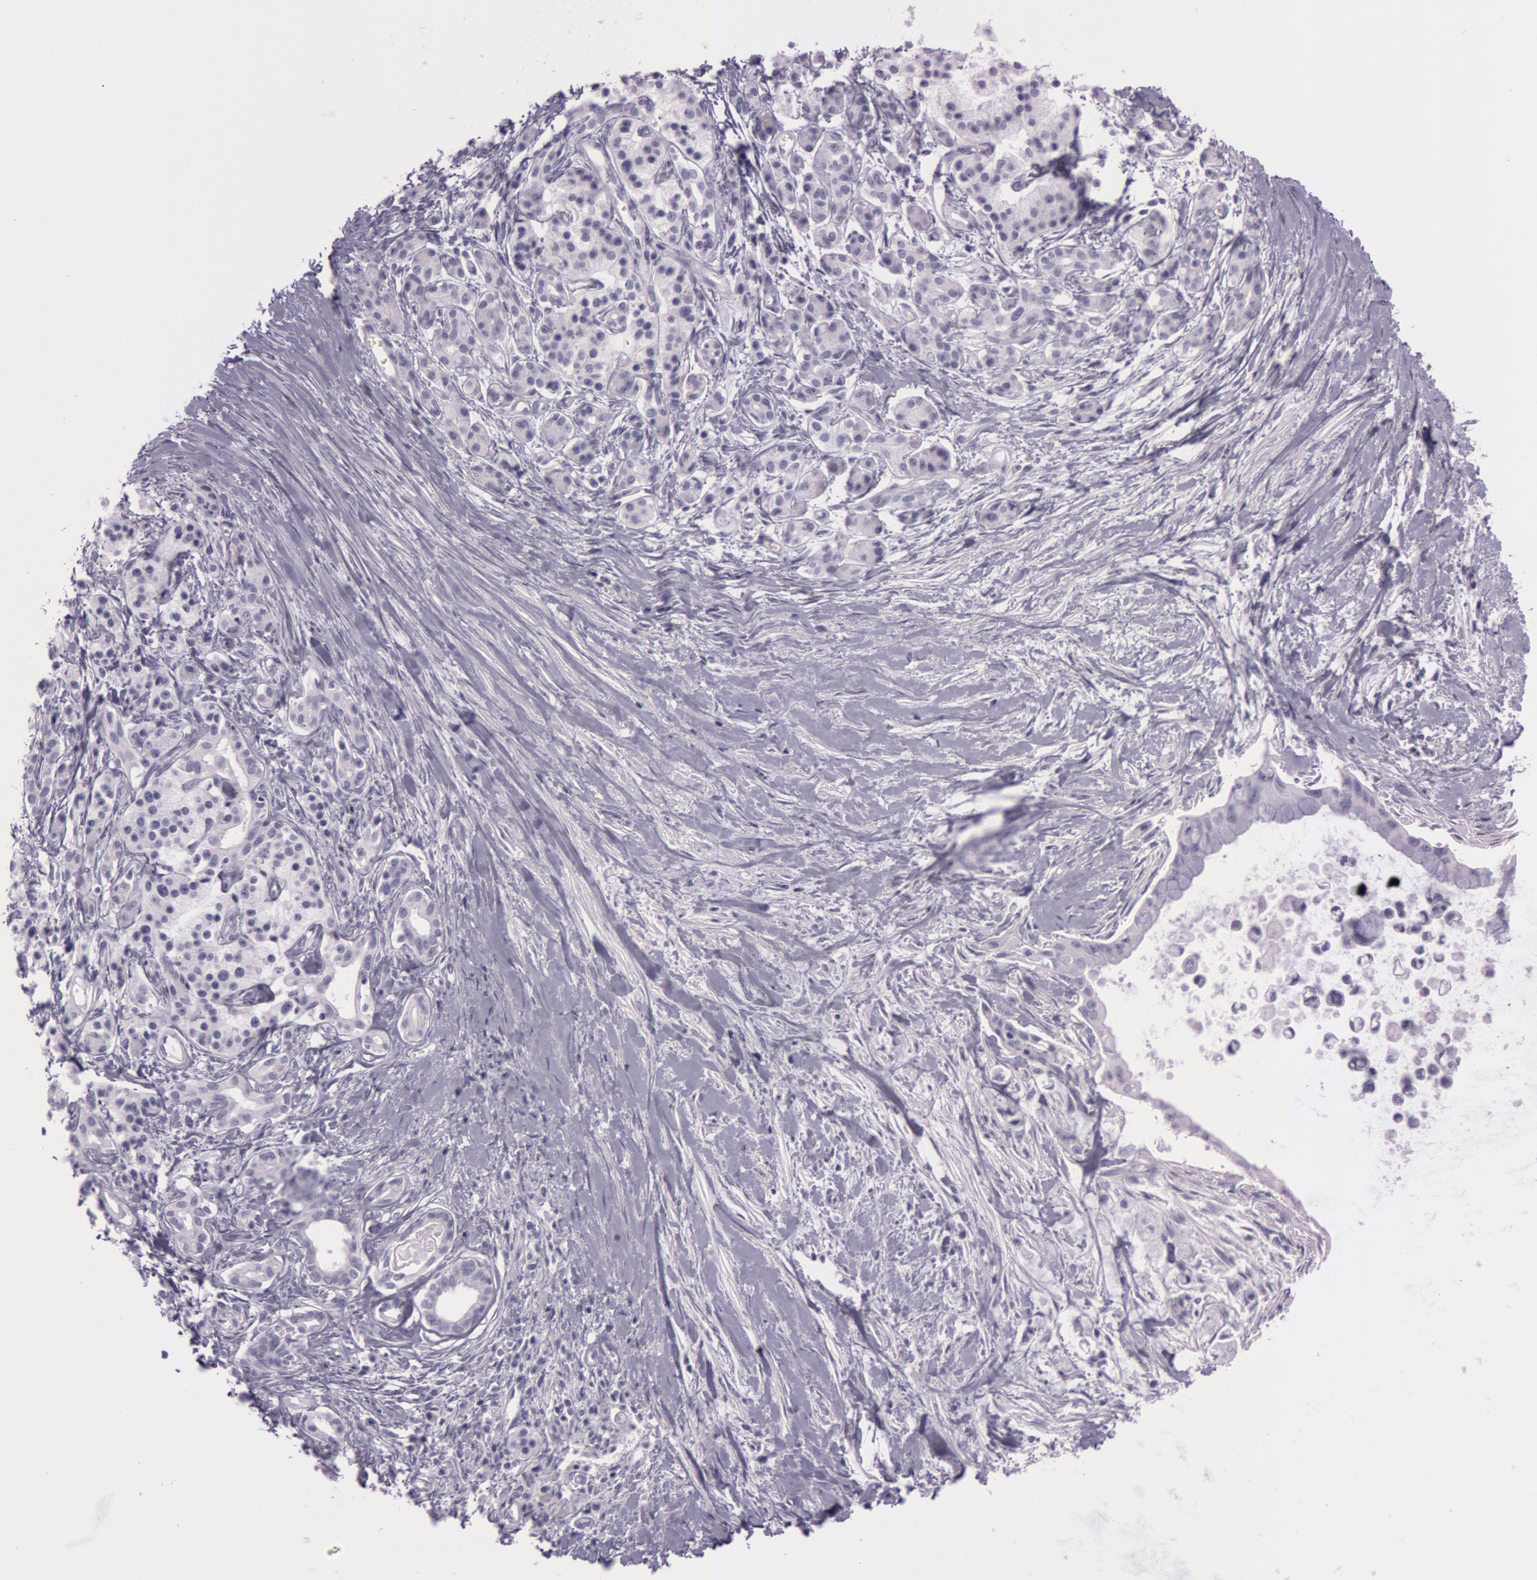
{"staining": {"intensity": "negative", "quantity": "none", "location": "none"}, "tissue": "pancreatic cancer", "cell_type": "Tumor cells", "image_type": "cancer", "snomed": [{"axis": "morphology", "description": "Adenocarcinoma, NOS"}, {"axis": "topography", "description": "Pancreas"}], "caption": "Pancreatic cancer was stained to show a protein in brown. There is no significant positivity in tumor cells.", "gene": "S100A7", "patient": {"sex": "male", "age": 59}}